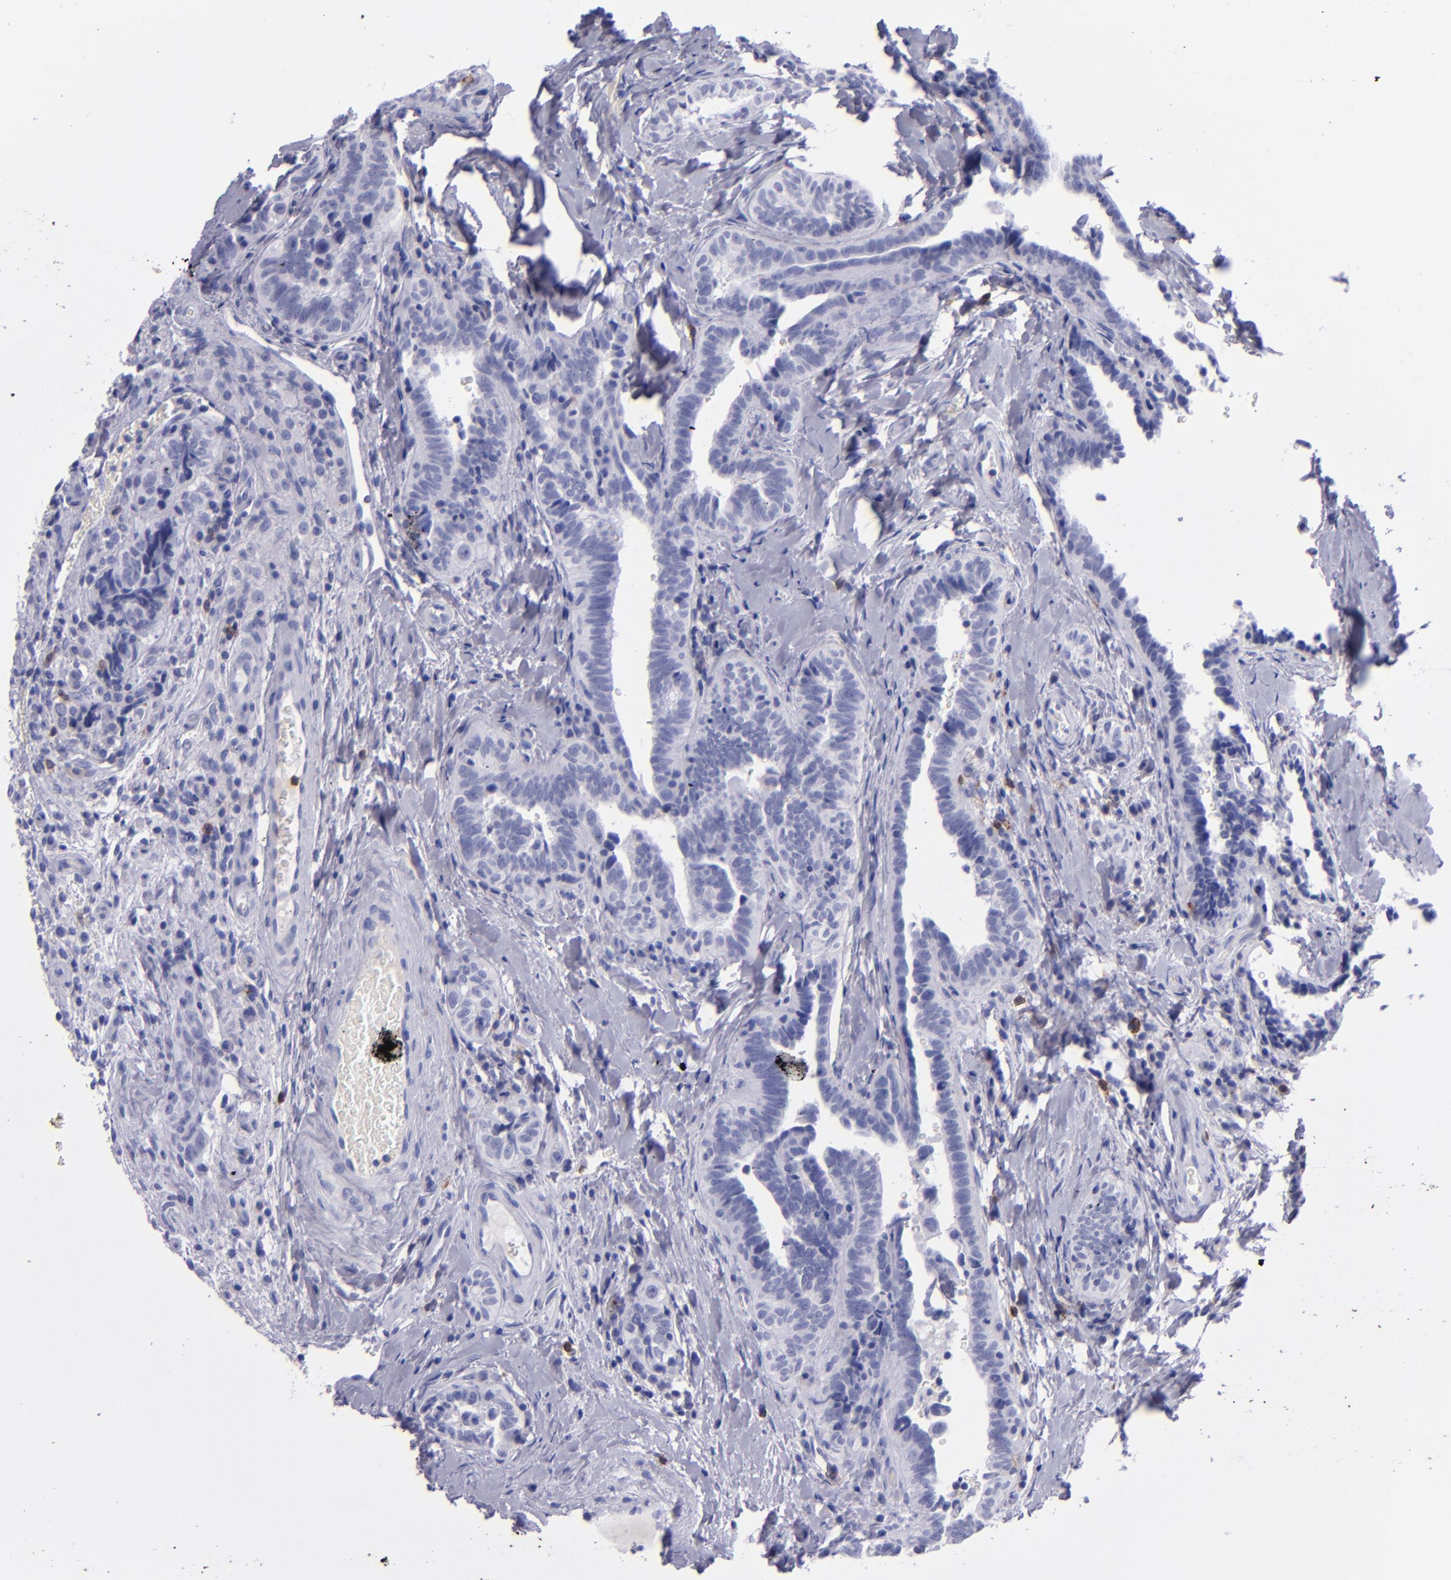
{"staining": {"intensity": "negative", "quantity": "none", "location": "none"}, "tissue": "testis cancer", "cell_type": "Tumor cells", "image_type": "cancer", "snomed": [{"axis": "morphology", "description": "Seminoma, NOS"}, {"axis": "topography", "description": "Testis"}], "caption": "This is an IHC histopathology image of human testis cancer. There is no staining in tumor cells.", "gene": "CD37", "patient": {"sex": "male", "age": 32}}